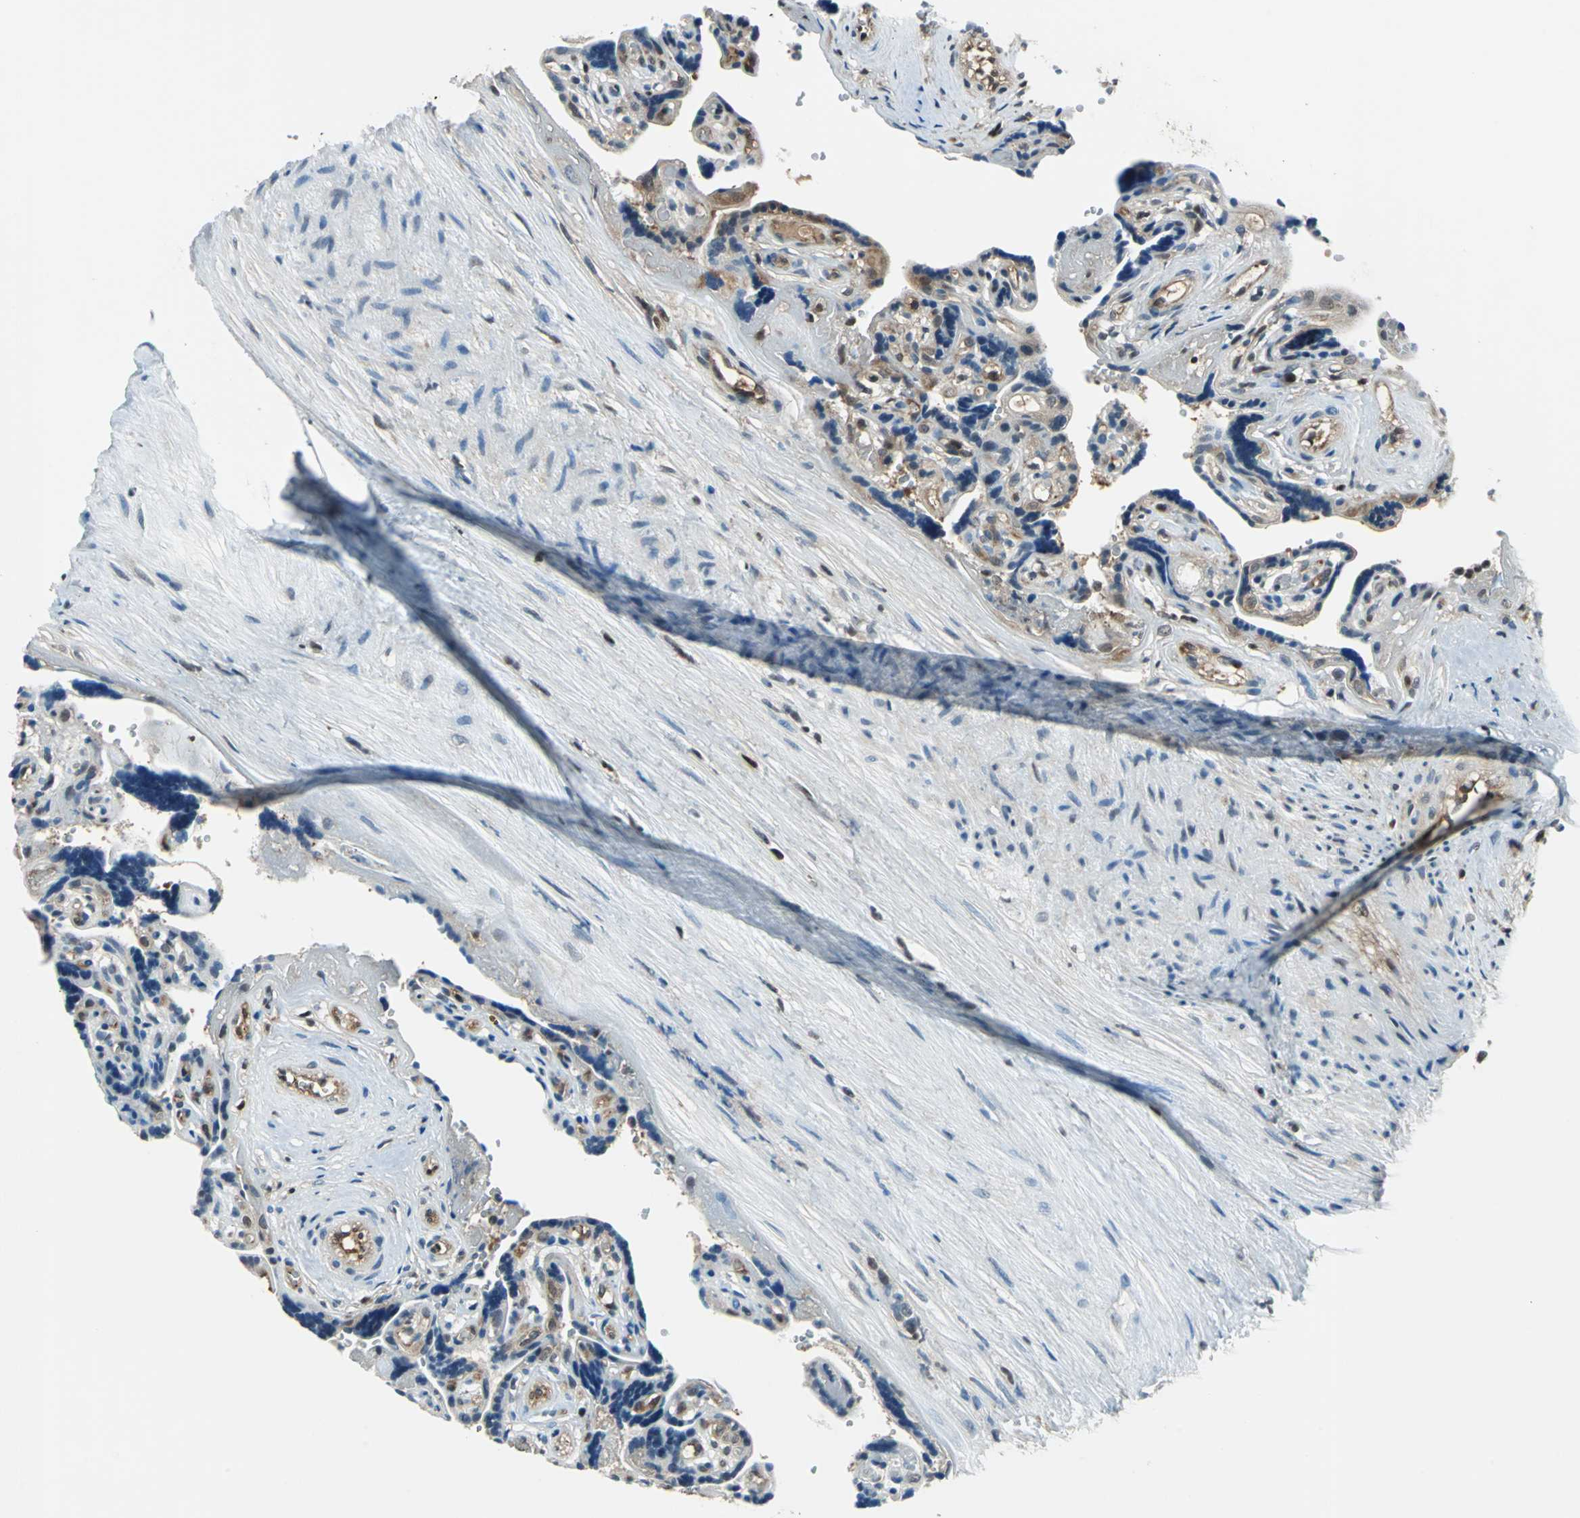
{"staining": {"intensity": "moderate", "quantity": "25%-75%", "location": "cytoplasmic/membranous"}, "tissue": "placenta", "cell_type": "Decidual cells", "image_type": "normal", "snomed": [{"axis": "morphology", "description": "Normal tissue, NOS"}, {"axis": "topography", "description": "Placenta"}], "caption": "Approximately 25%-75% of decidual cells in normal placenta exhibit moderate cytoplasmic/membranous protein staining as visualized by brown immunohistochemical staining.", "gene": "PSME1", "patient": {"sex": "female", "age": 30}}